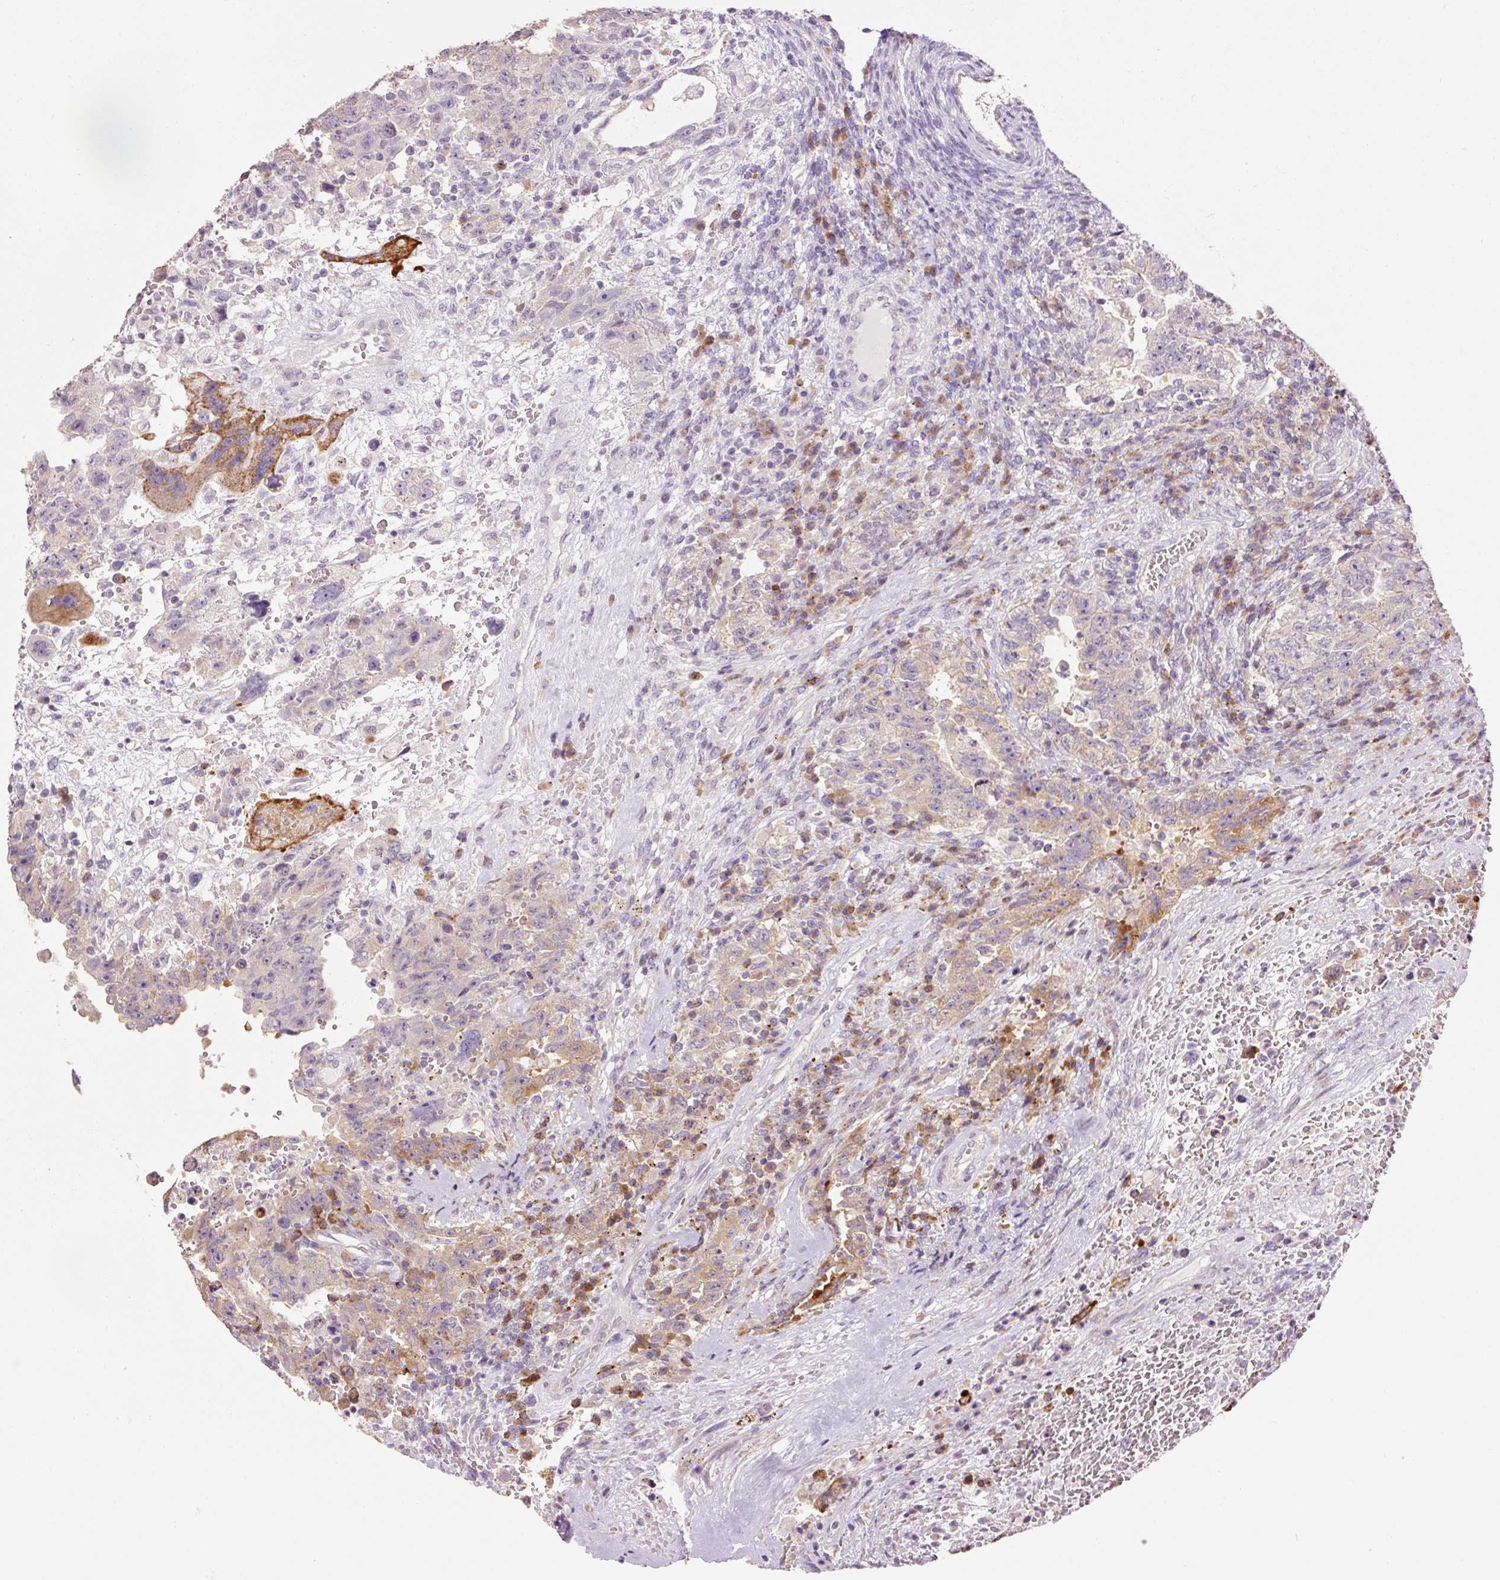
{"staining": {"intensity": "strong", "quantity": "<25%", "location": "cytoplasmic/membranous"}, "tissue": "testis cancer", "cell_type": "Tumor cells", "image_type": "cancer", "snomed": [{"axis": "morphology", "description": "Carcinoma, Embryonal, NOS"}, {"axis": "topography", "description": "Testis"}], "caption": "Embryonal carcinoma (testis) was stained to show a protein in brown. There is medium levels of strong cytoplasmic/membranous positivity in approximately <25% of tumor cells. Nuclei are stained in blue.", "gene": "HAX1", "patient": {"sex": "male", "age": 26}}